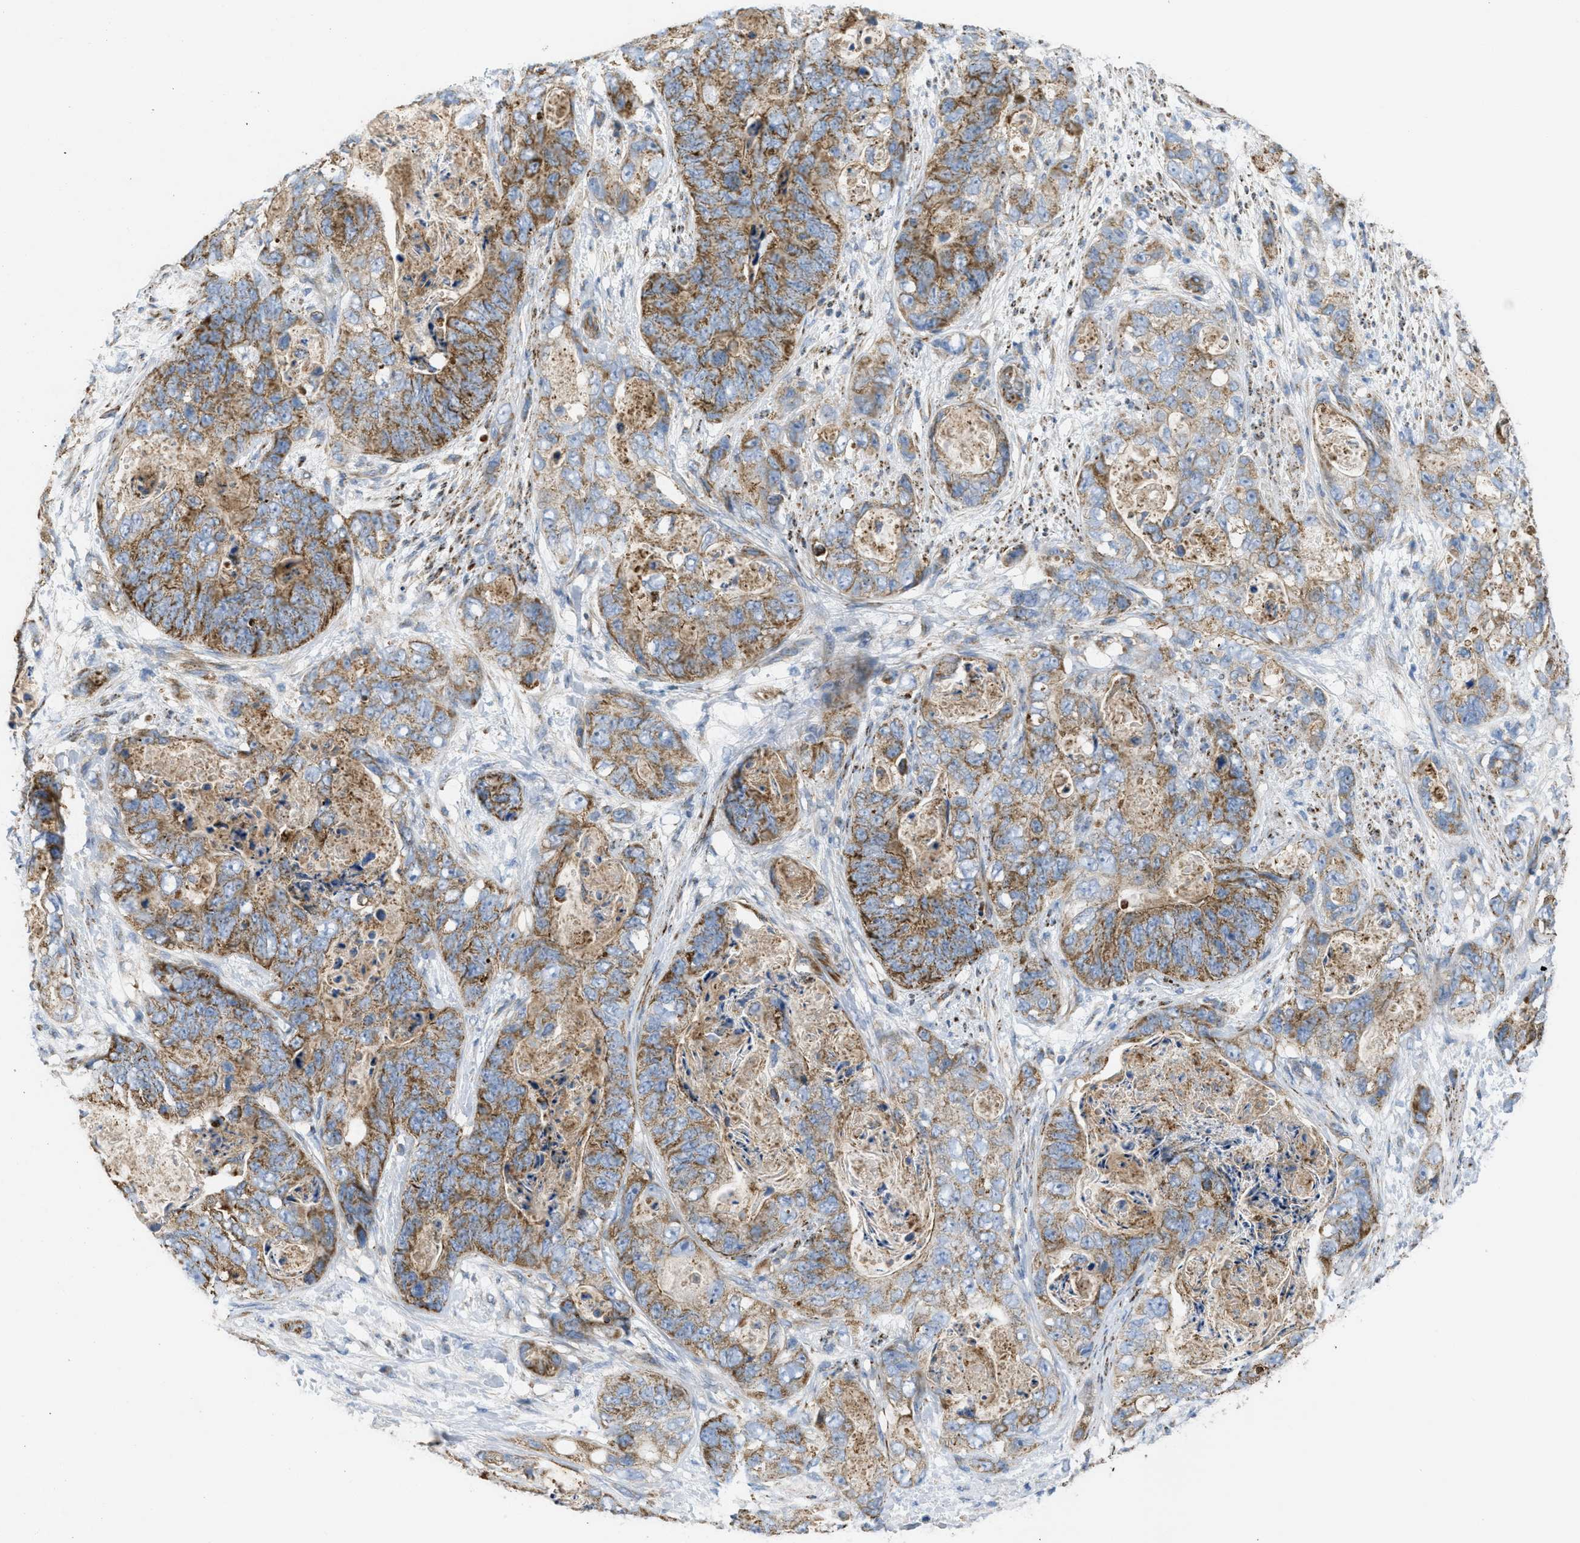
{"staining": {"intensity": "moderate", "quantity": ">75%", "location": "cytoplasmic/membranous"}, "tissue": "stomach cancer", "cell_type": "Tumor cells", "image_type": "cancer", "snomed": [{"axis": "morphology", "description": "Adenocarcinoma, NOS"}, {"axis": "topography", "description": "Stomach"}], "caption": "The immunohistochemical stain highlights moderate cytoplasmic/membranous positivity in tumor cells of adenocarcinoma (stomach) tissue.", "gene": "BTN3A1", "patient": {"sex": "female", "age": 89}}